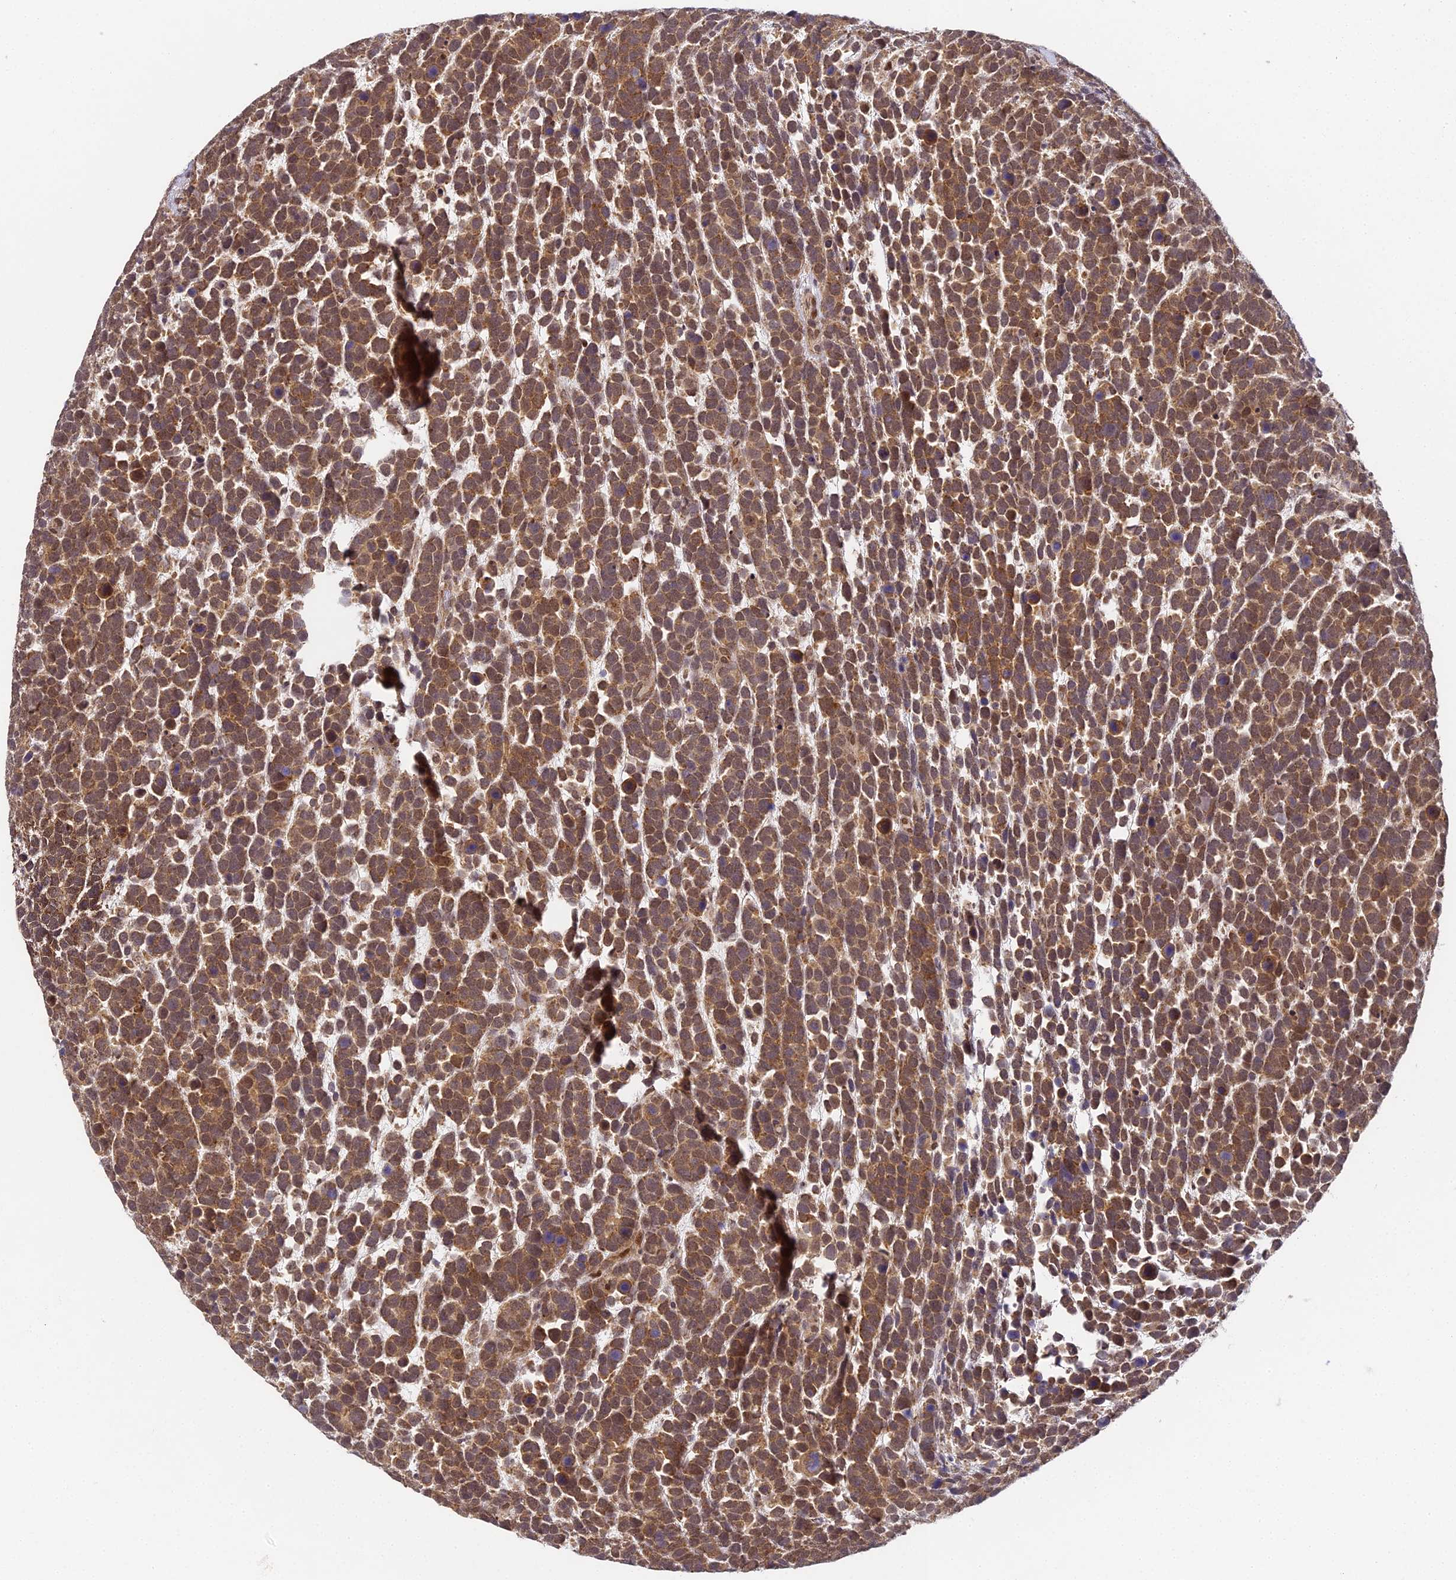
{"staining": {"intensity": "moderate", "quantity": ">75%", "location": "cytoplasmic/membranous,nuclear"}, "tissue": "urothelial cancer", "cell_type": "Tumor cells", "image_type": "cancer", "snomed": [{"axis": "morphology", "description": "Urothelial carcinoma, High grade"}, {"axis": "topography", "description": "Urinary bladder"}], "caption": "Approximately >75% of tumor cells in high-grade urothelial carcinoma exhibit moderate cytoplasmic/membranous and nuclear protein staining as visualized by brown immunohistochemical staining.", "gene": "DNAAF10", "patient": {"sex": "female", "age": 82}}